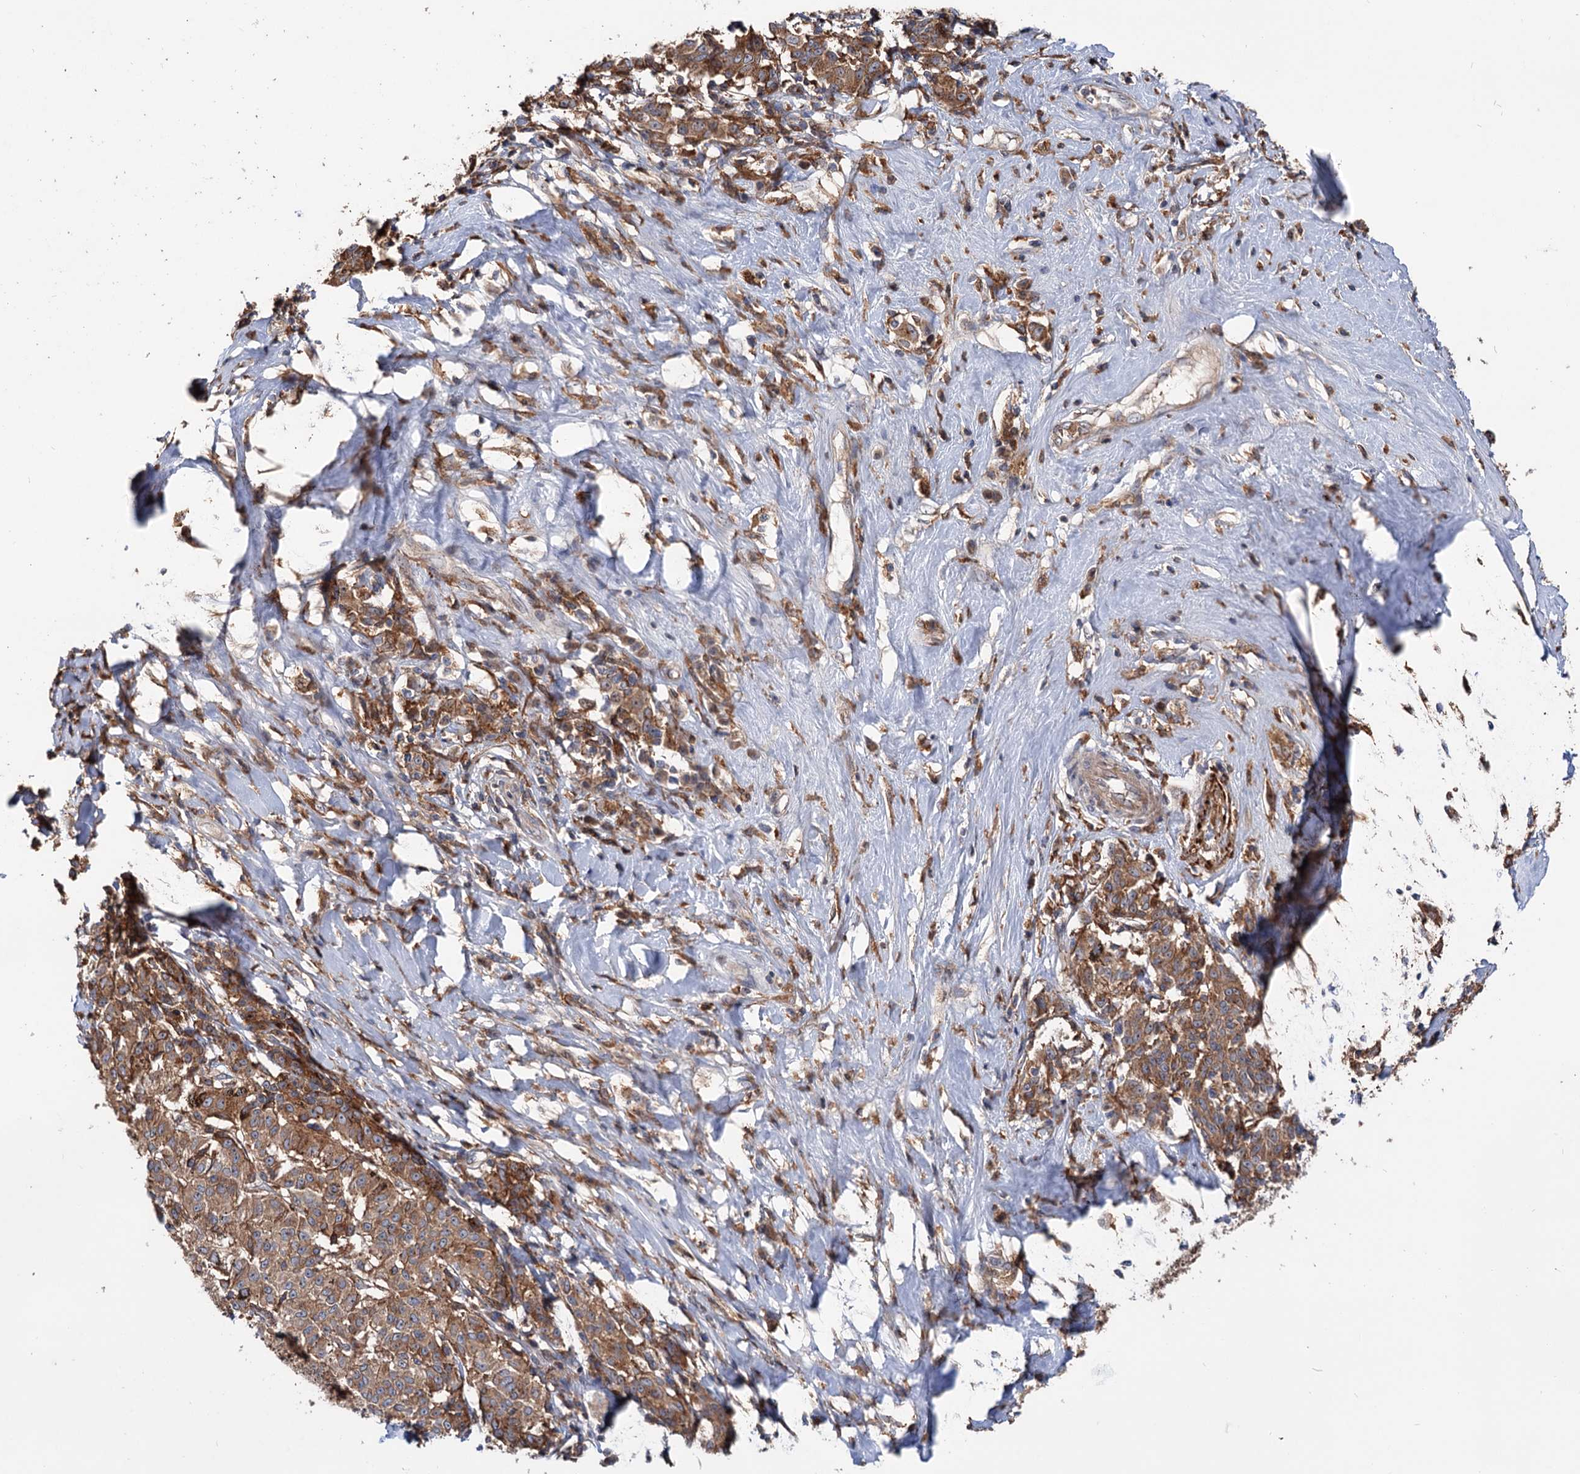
{"staining": {"intensity": "strong", "quantity": ">75%", "location": "cytoplasmic/membranous"}, "tissue": "melanoma", "cell_type": "Tumor cells", "image_type": "cancer", "snomed": [{"axis": "morphology", "description": "Malignant melanoma, NOS"}, {"axis": "topography", "description": "Skin"}], "caption": "Protein staining by IHC exhibits strong cytoplasmic/membranous expression in approximately >75% of tumor cells in melanoma.", "gene": "RNF111", "patient": {"sex": "female", "age": 72}}